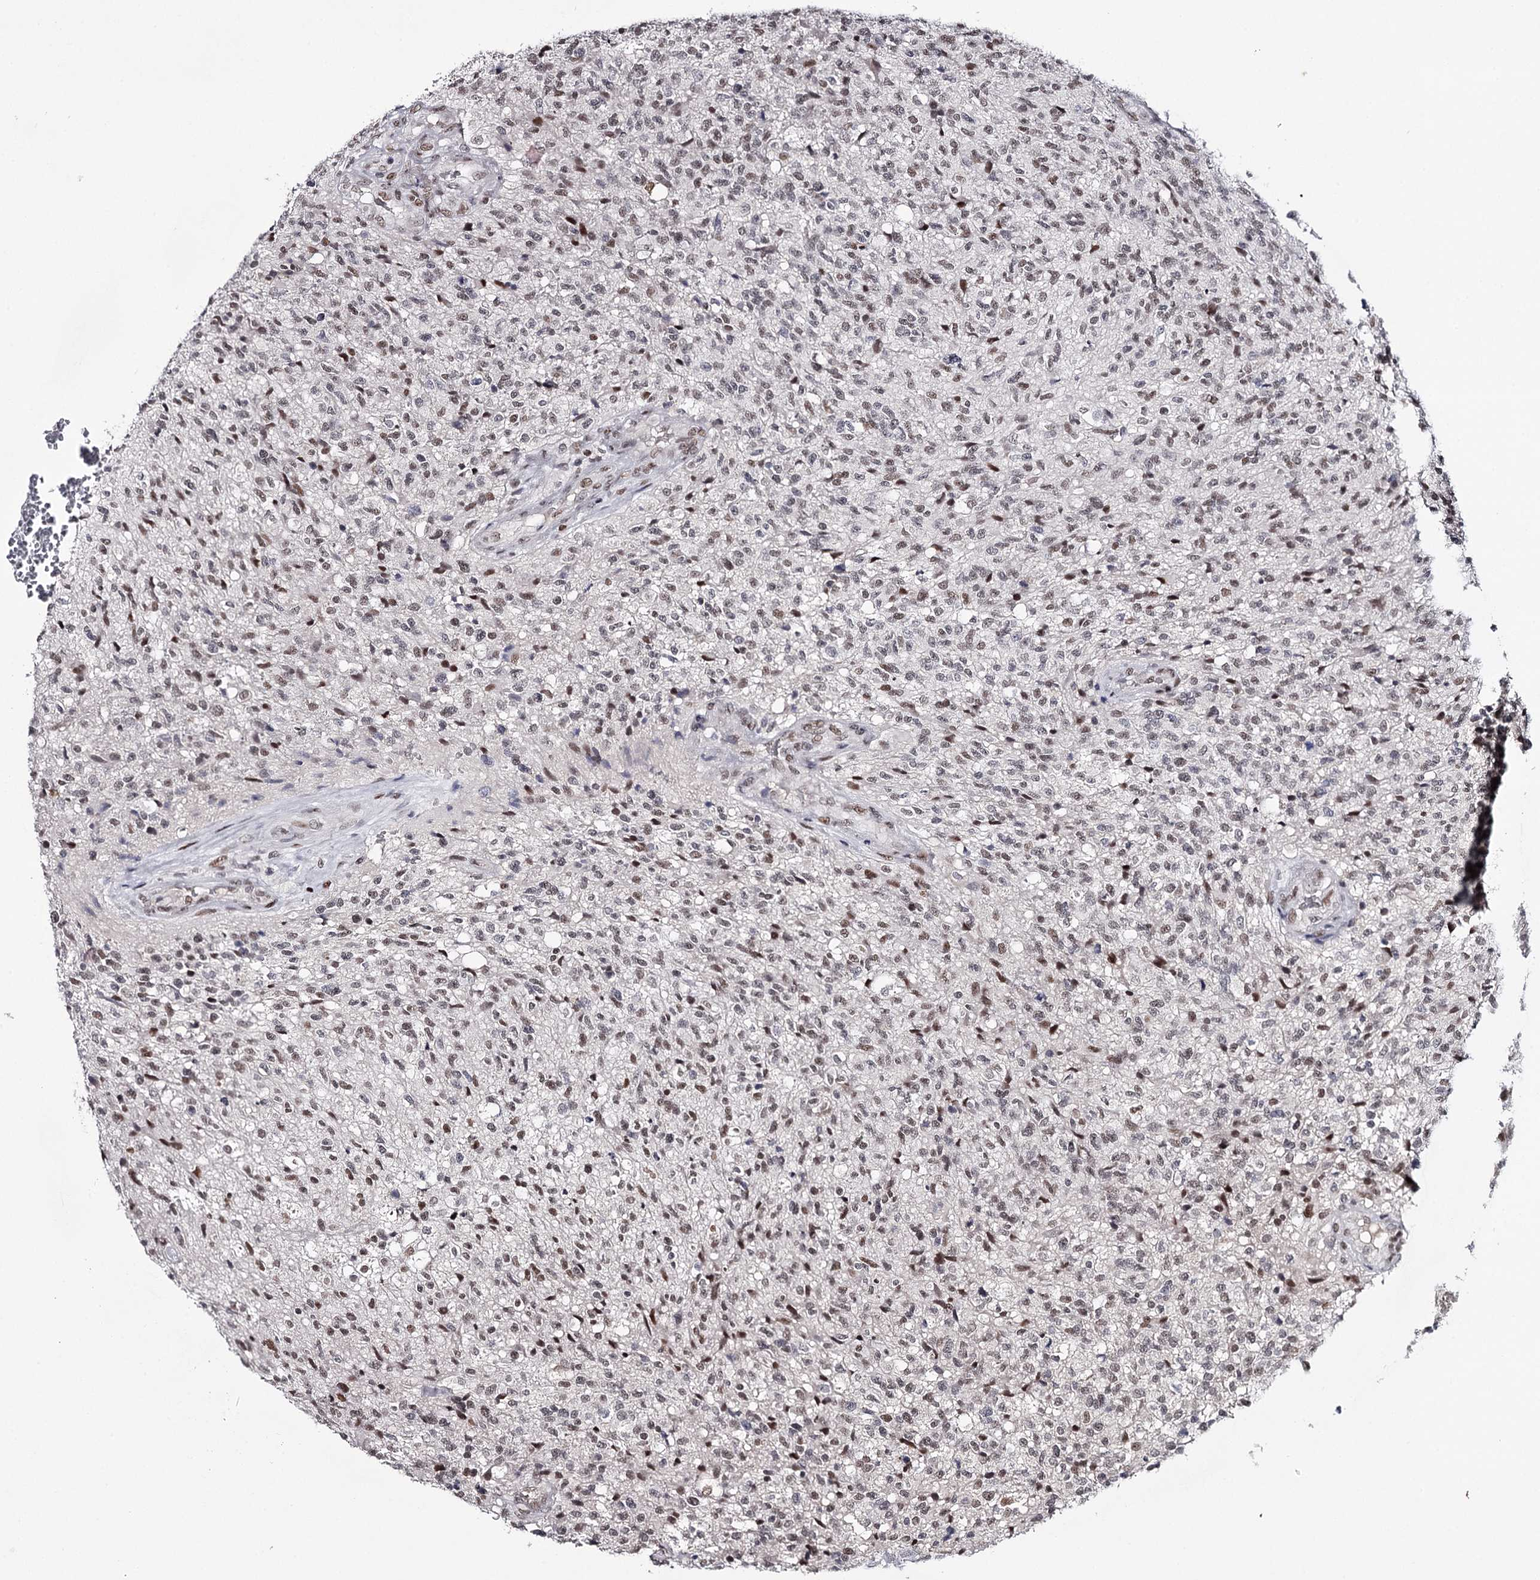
{"staining": {"intensity": "weak", "quantity": "25%-75%", "location": "nuclear"}, "tissue": "glioma", "cell_type": "Tumor cells", "image_type": "cancer", "snomed": [{"axis": "morphology", "description": "Glioma, malignant, High grade"}, {"axis": "topography", "description": "Brain"}], "caption": "A micrograph showing weak nuclear staining in approximately 25%-75% of tumor cells in malignant glioma (high-grade), as visualized by brown immunohistochemical staining.", "gene": "TTC33", "patient": {"sex": "male", "age": 56}}